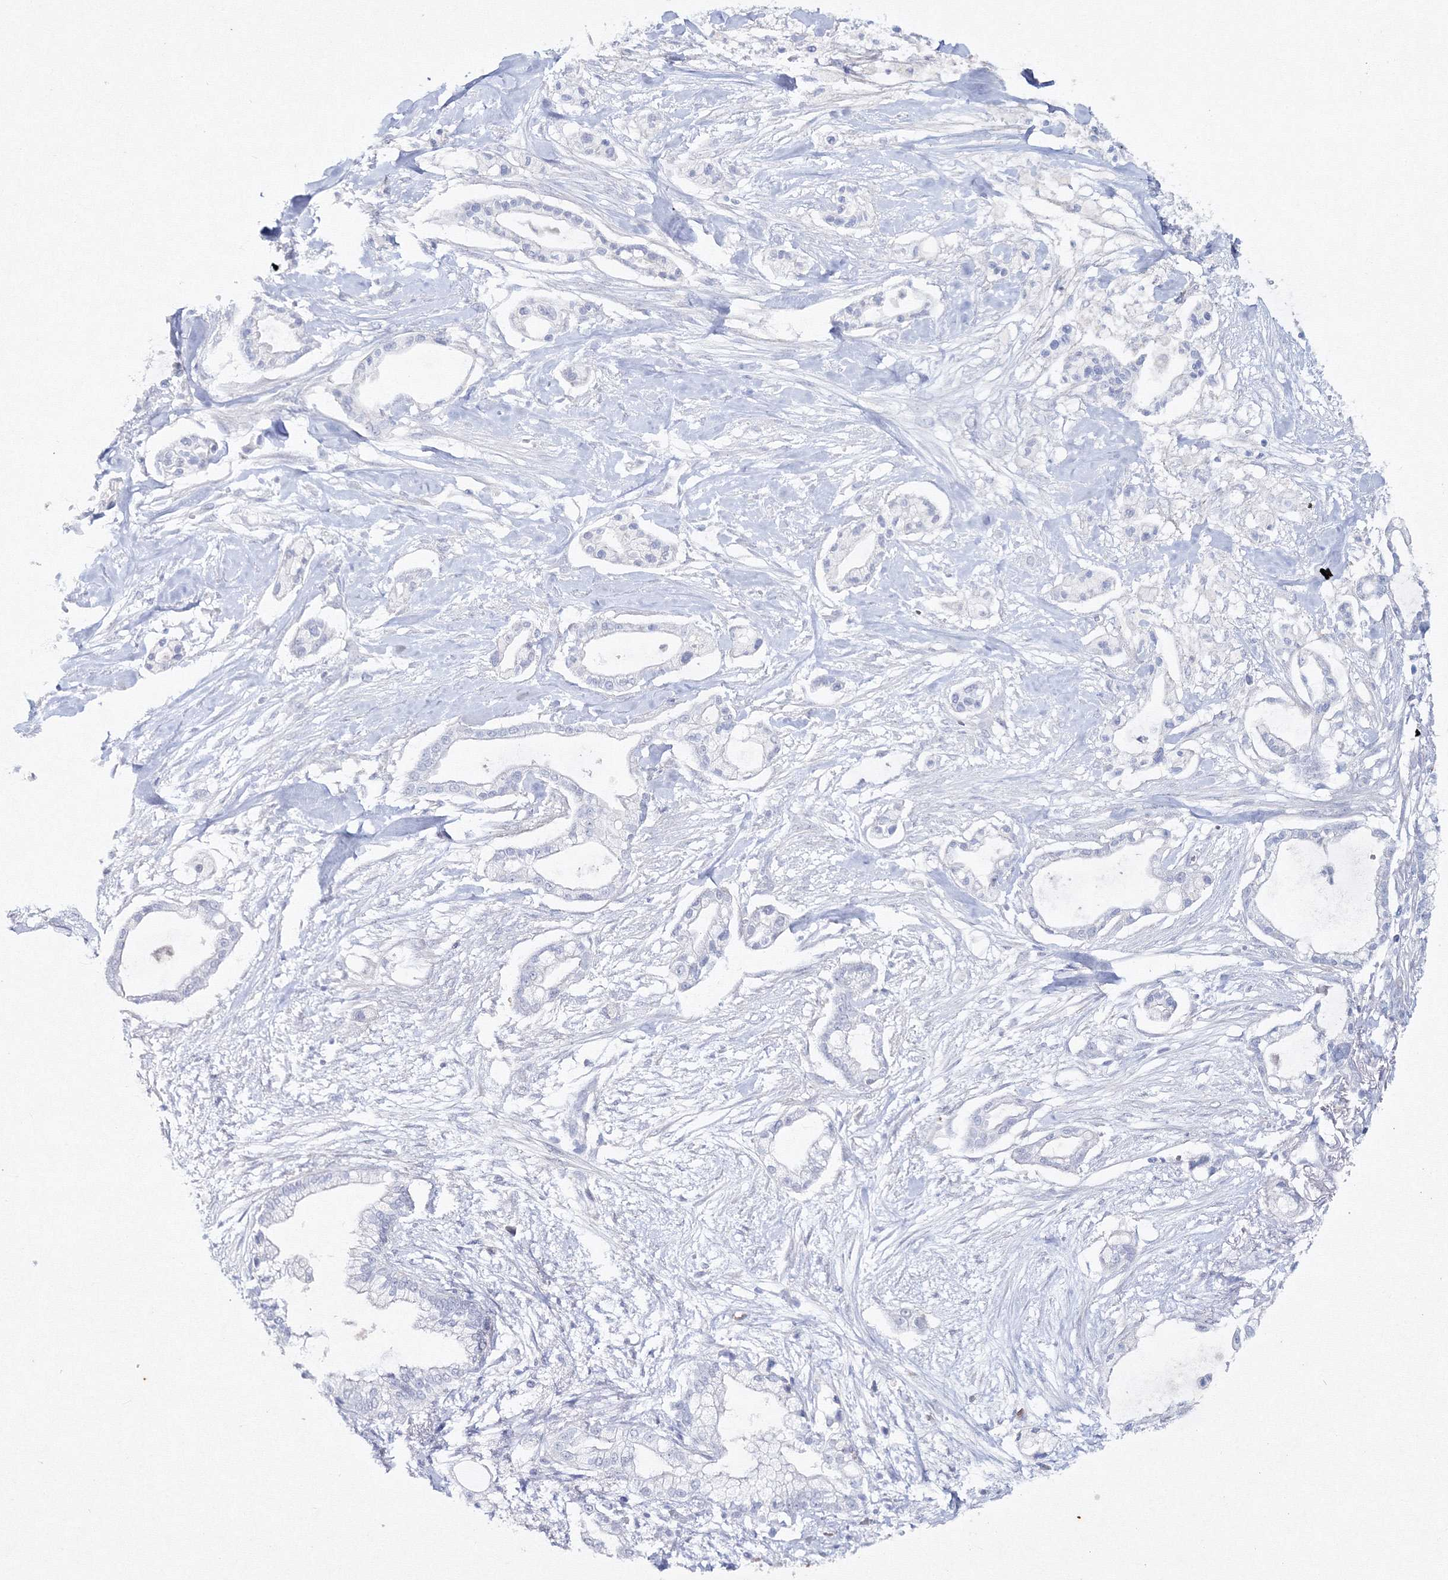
{"staining": {"intensity": "negative", "quantity": "none", "location": "none"}, "tissue": "pancreatic cancer", "cell_type": "Tumor cells", "image_type": "cancer", "snomed": [{"axis": "morphology", "description": "Adenocarcinoma, NOS"}, {"axis": "topography", "description": "Pancreas"}], "caption": "Immunohistochemistry (IHC) histopathology image of neoplastic tissue: human pancreatic cancer (adenocarcinoma) stained with DAB (3,3'-diaminobenzidine) demonstrates no significant protein staining in tumor cells. (Brightfield microscopy of DAB (3,3'-diaminobenzidine) immunohistochemistry (IHC) at high magnification).", "gene": "GCKR", "patient": {"sex": "male", "age": 68}}